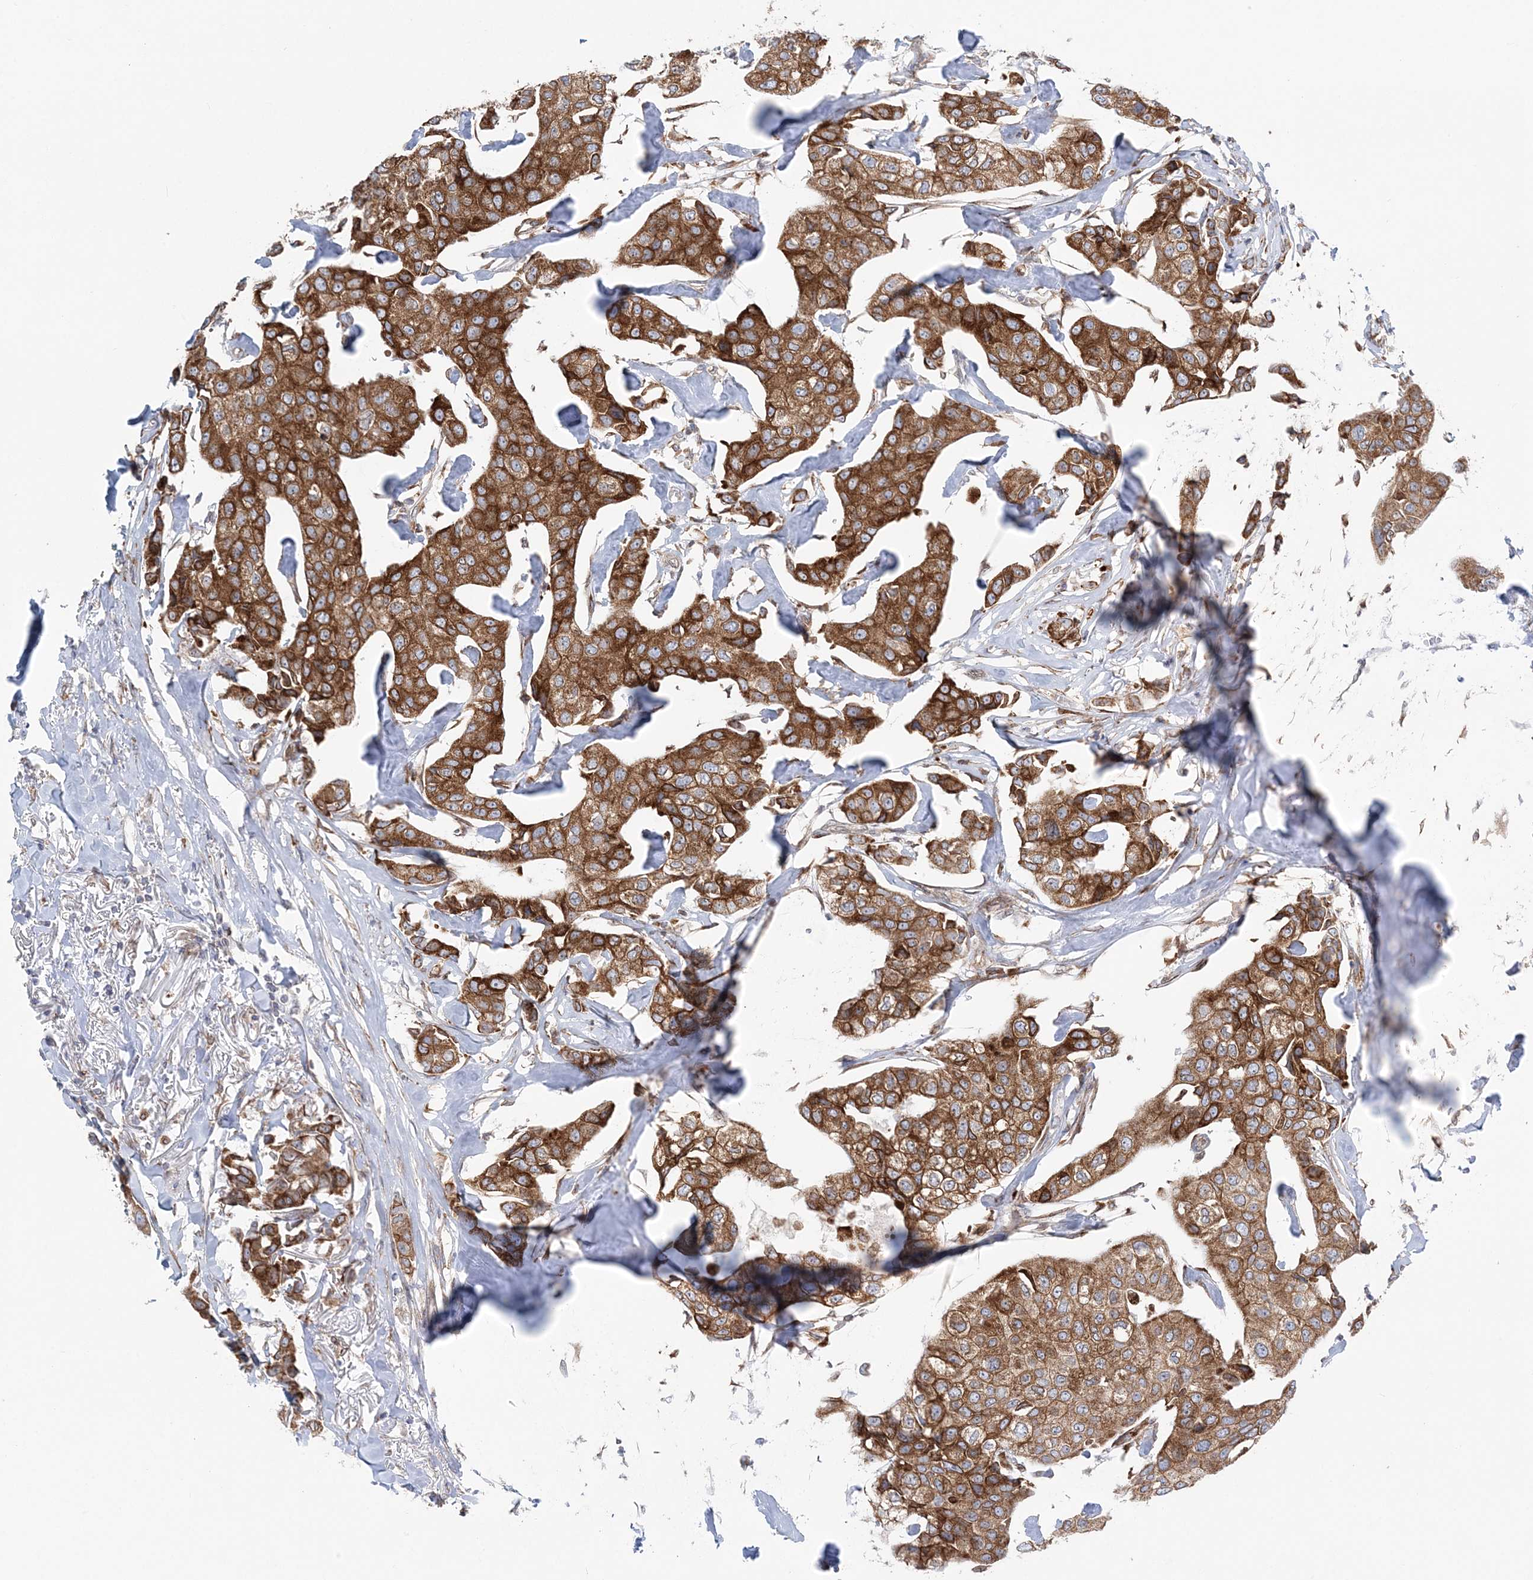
{"staining": {"intensity": "strong", "quantity": ">75%", "location": "cytoplasmic/membranous"}, "tissue": "breast cancer", "cell_type": "Tumor cells", "image_type": "cancer", "snomed": [{"axis": "morphology", "description": "Duct carcinoma"}, {"axis": "topography", "description": "Breast"}], "caption": "Immunohistochemistry image of neoplastic tissue: human infiltrating ductal carcinoma (breast) stained using IHC shows high levels of strong protein expression localized specifically in the cytoplasmic/membranous of tumor cells, appearing as a cytoplasmic/membranous brown color.", "gene": "TMED10", "patient": {"sex": "female", "age": 80}}